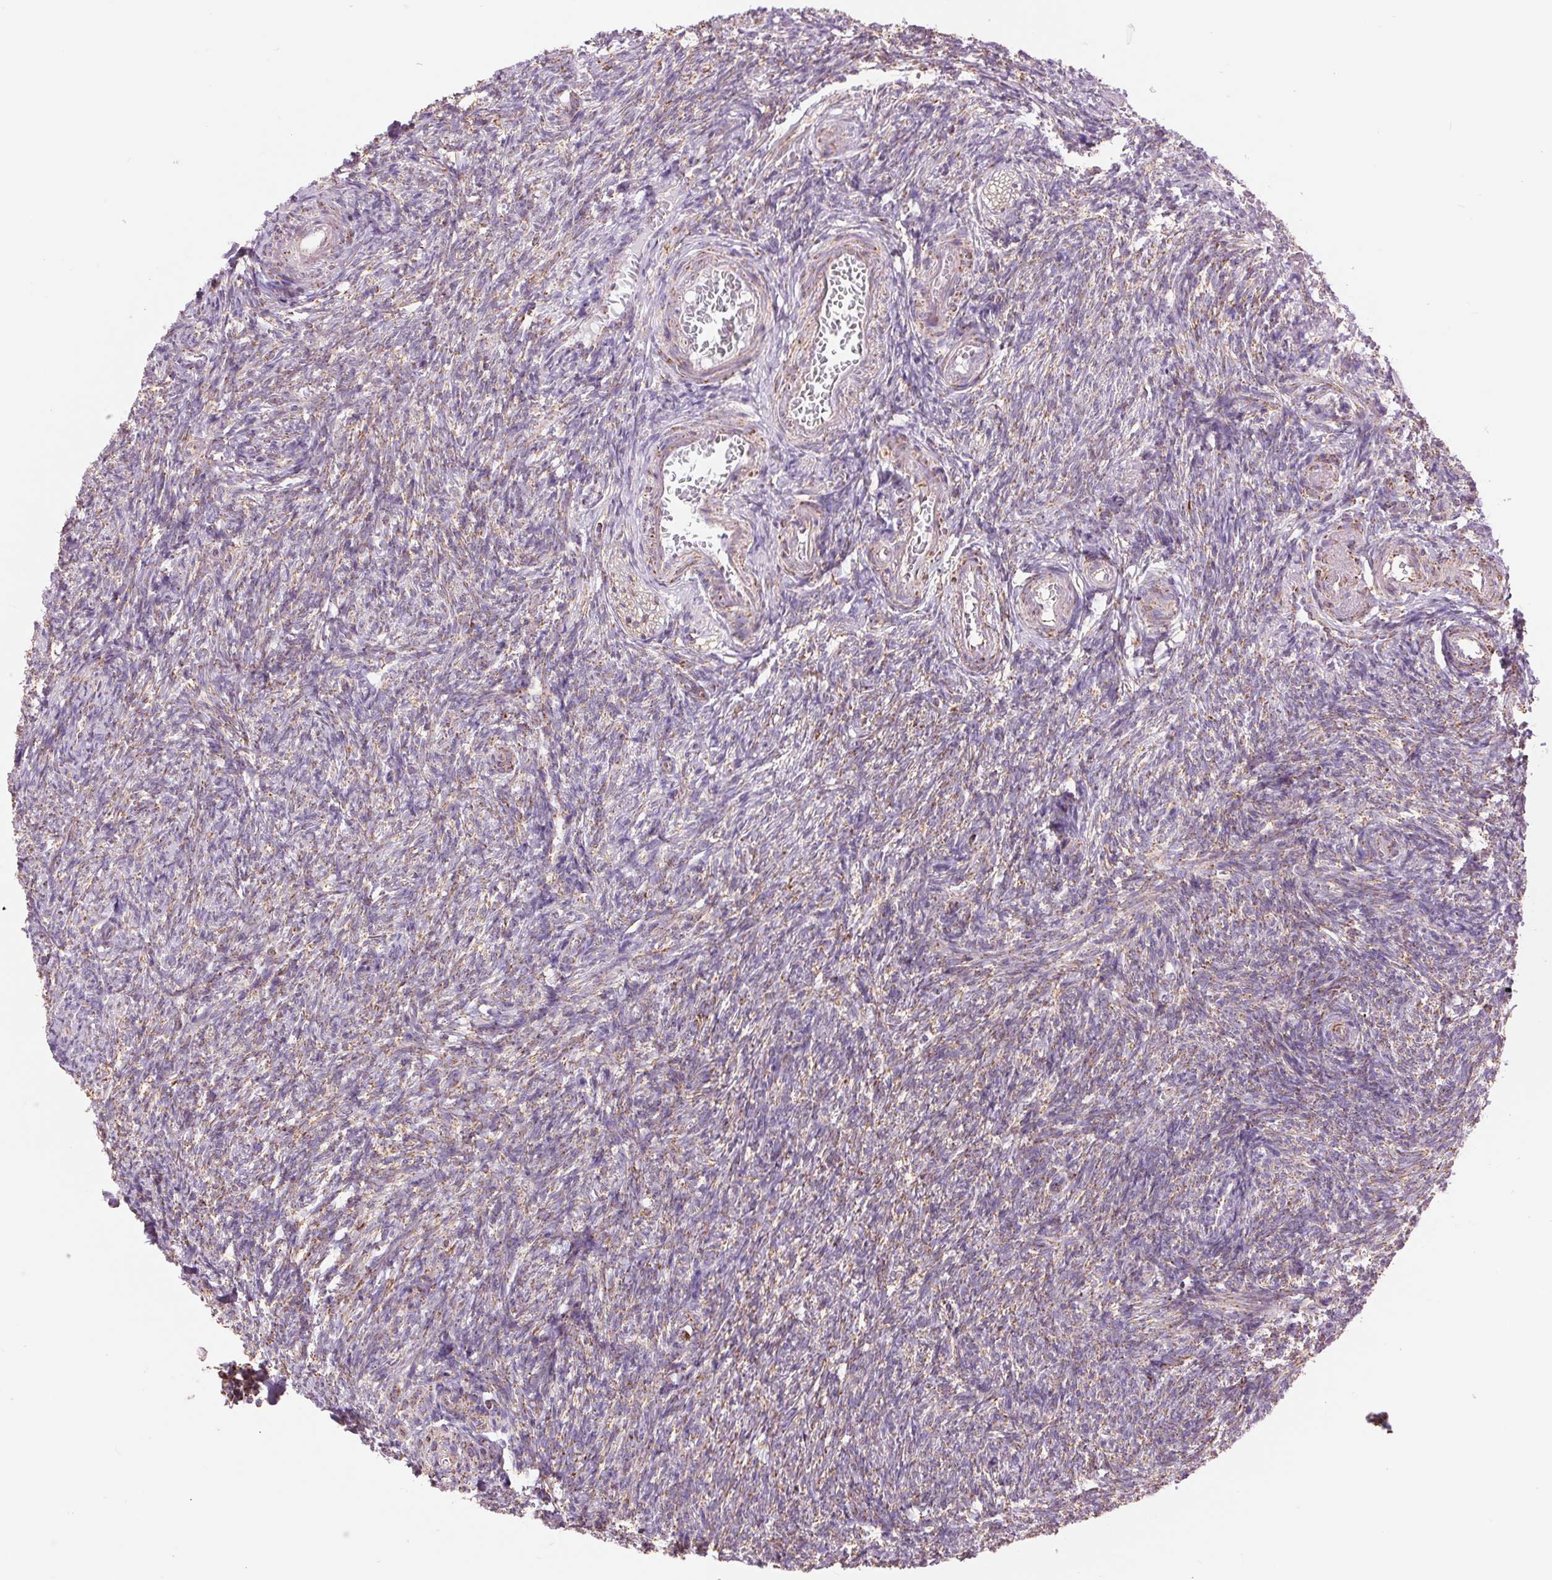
{"staining": {"intensity": "weak", "quantity": "25%-75%", "location": "cytoplasmic/membranous"}, "tissue": "ovary", "cell_type": "Ovarian stroma cells", "image_type": "normal", "snomed": [{"axis": "morphology", "description": "Normal tissue, NOS"}, {"axis": "topography", "description": "Ovary"}], "caption": "An image showing weak cytoplasmic/membranous expression in about 25%-75% of ovarian stroma cells in unremarkable ovary, as visualized by brown immunohistochemical staining.", "gene": "ATP5PB", "patient": {"sex": "female", "age": 39}}